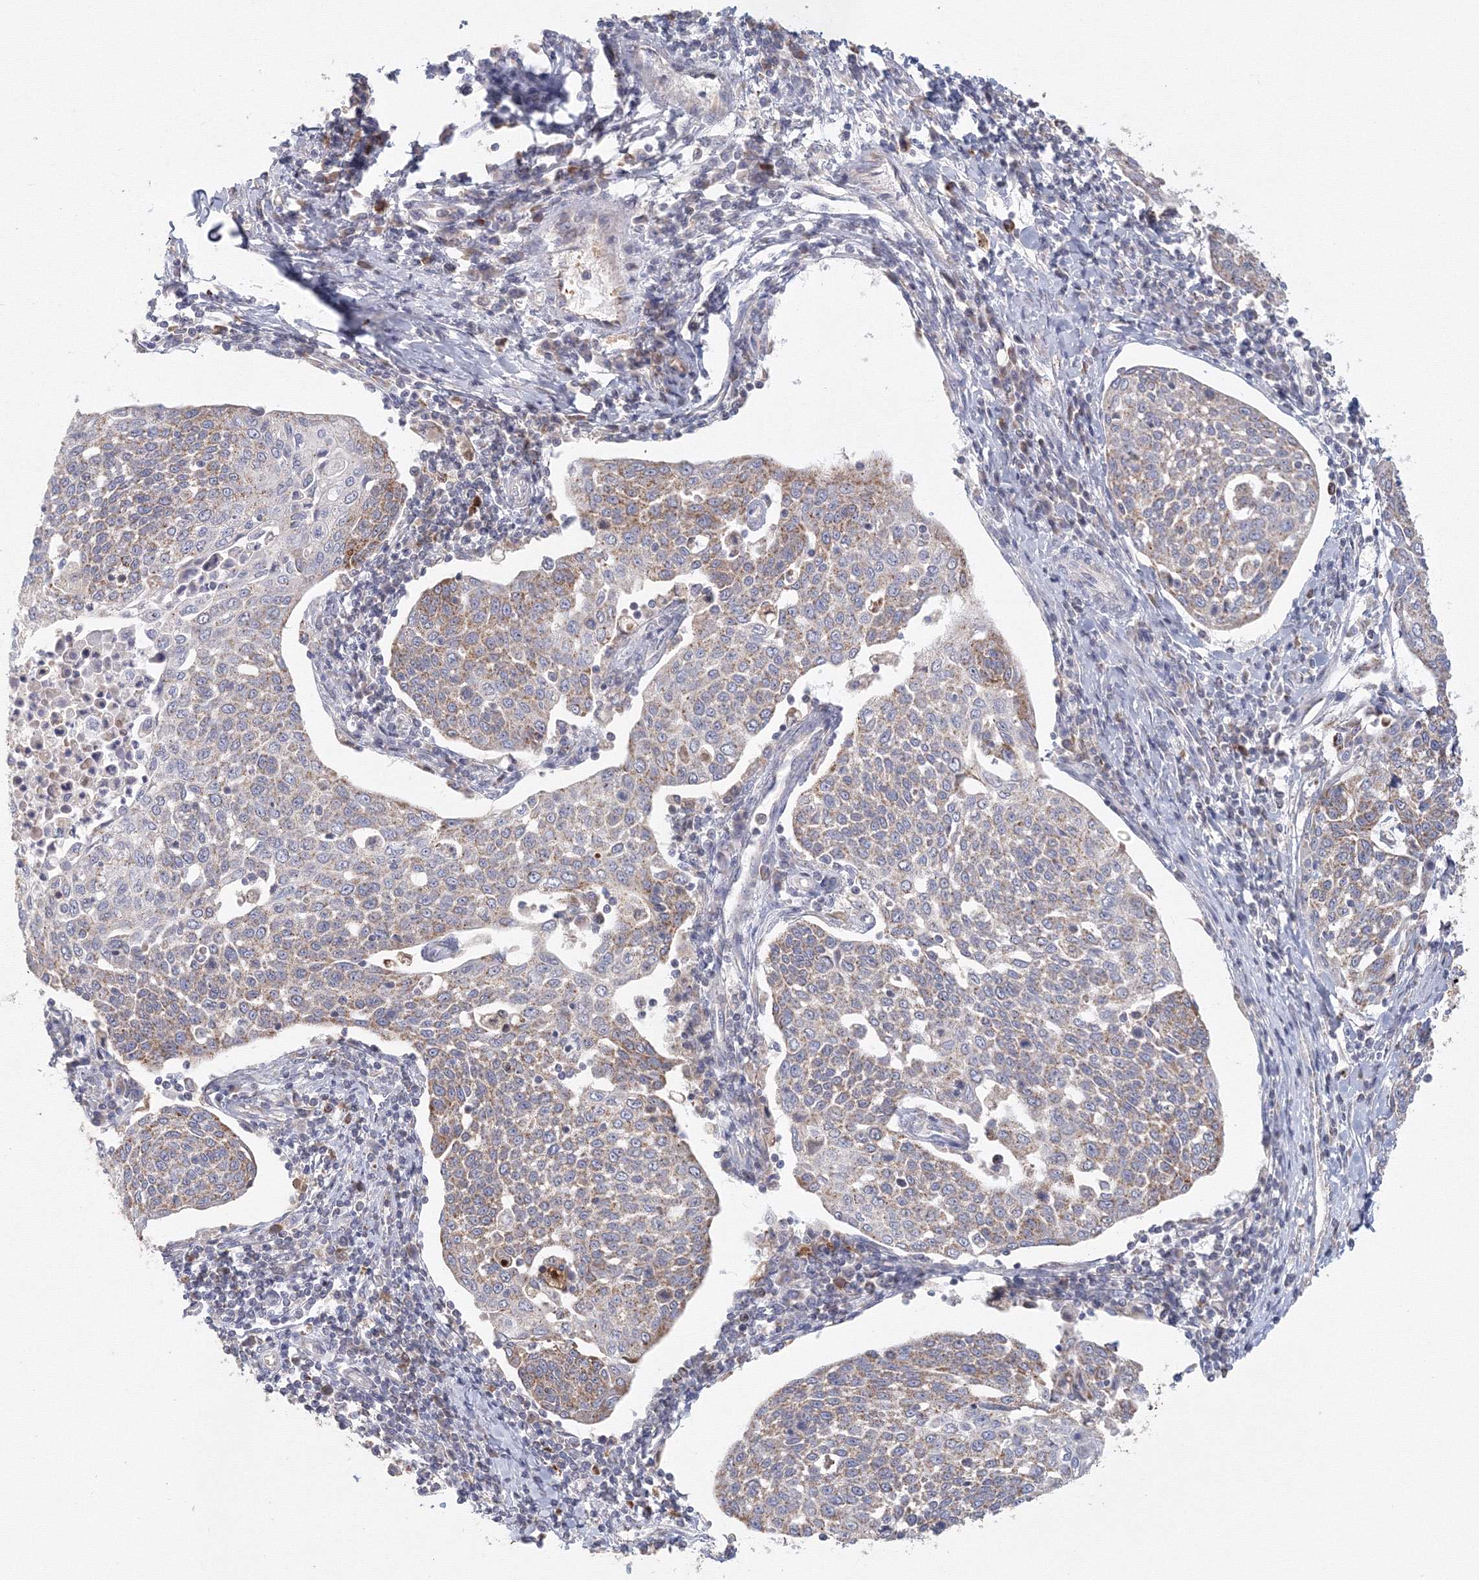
{"staining": {"intensity": "weak", "quantity": "25%-75%", "location": "cytoplasmic/membranous"}, "tissue": "cervical cancer", "cell_type": "Tumor cells", "image_type": "cancer", "snomed": [{"axis": "morphology", "description": "Squamous cell carcinoma, NOS"}, {"axis": "topography", "description": "Cervix"}], "caption": "Immunohistochemistry (IHC) of cervical cancer (squamous cell carcinoma) exhibits low levels of weak cytoplasmic/membranous staining in approximately 25%-75% of tumor cells. The protein of interest is shown in brown color, while the nuclei are stained blue.", "gene": "GRPEL1", "patient": {"sex": "female", "age": 34}}